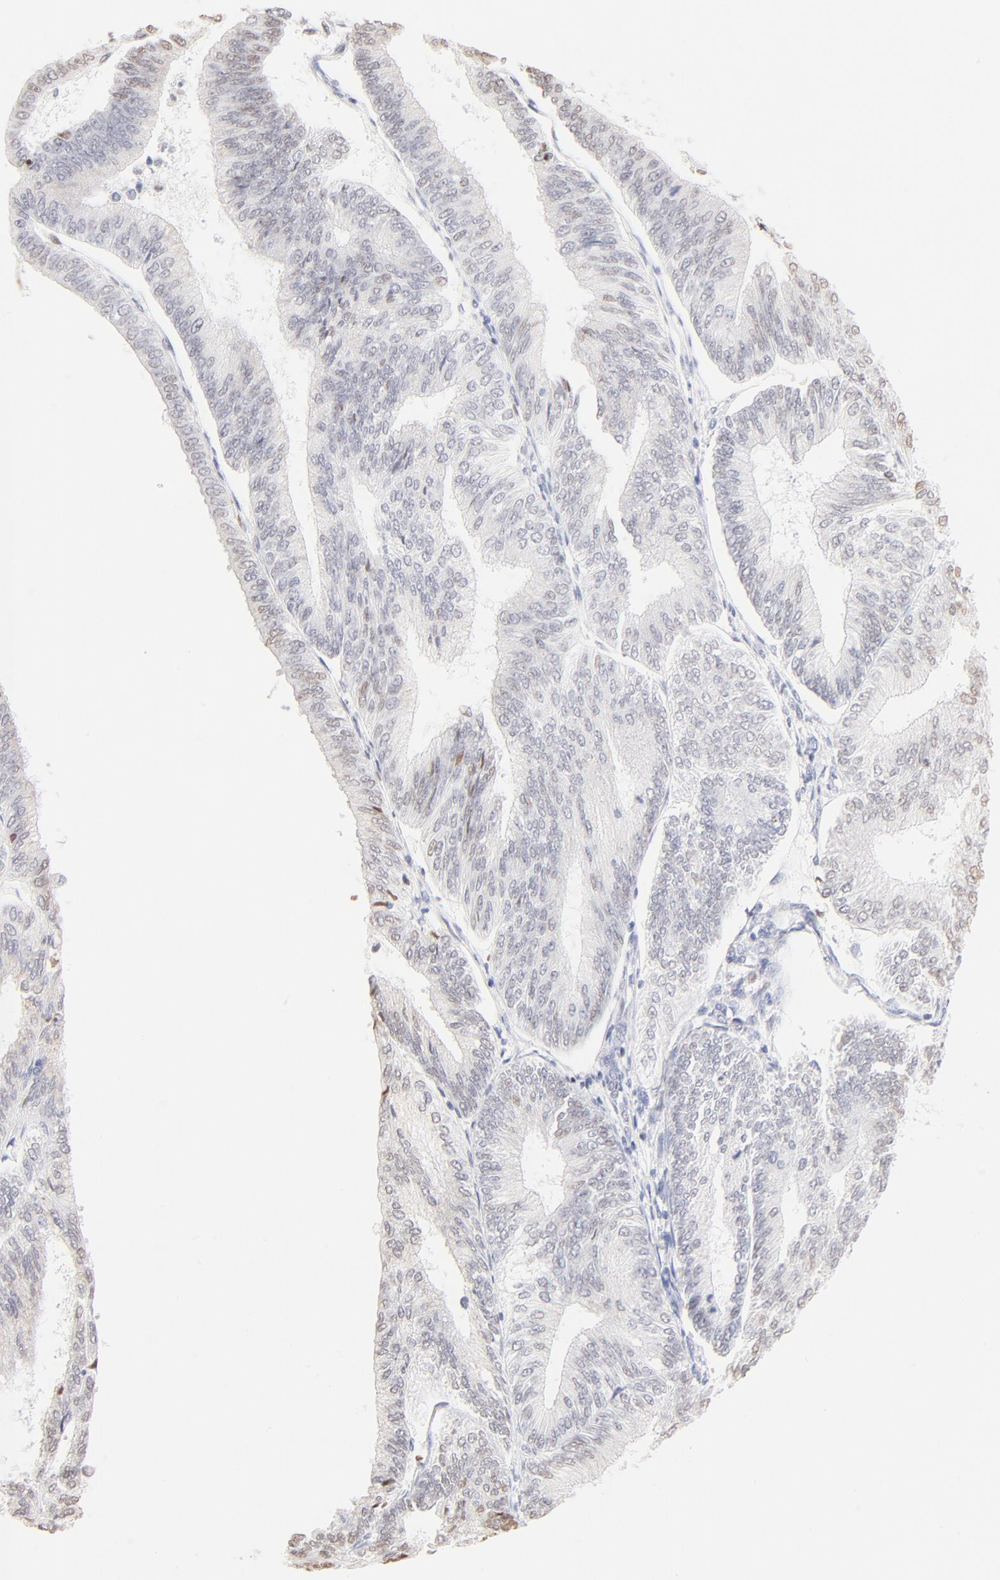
{"staining": {"intensity": "weak", "quantity": "<25%", "location": "nuclear"}, "tissue": "endometrial cancer", "cell_type": "Tumor cells", "image_type": "cancer", "snomed": [{"axis": "morphology", "description": "Adenocarcinoma, NOS"}, {"axis": "topography", "description": "Endometrium"}], "caption": "This is an immunohistochemistry (IHC) image of human endometrial cancer (adenocarcinoma). There is no staining in tumor cells.", "gene": "ZNF540", "patient": {"sex": "female", "age": 55}}